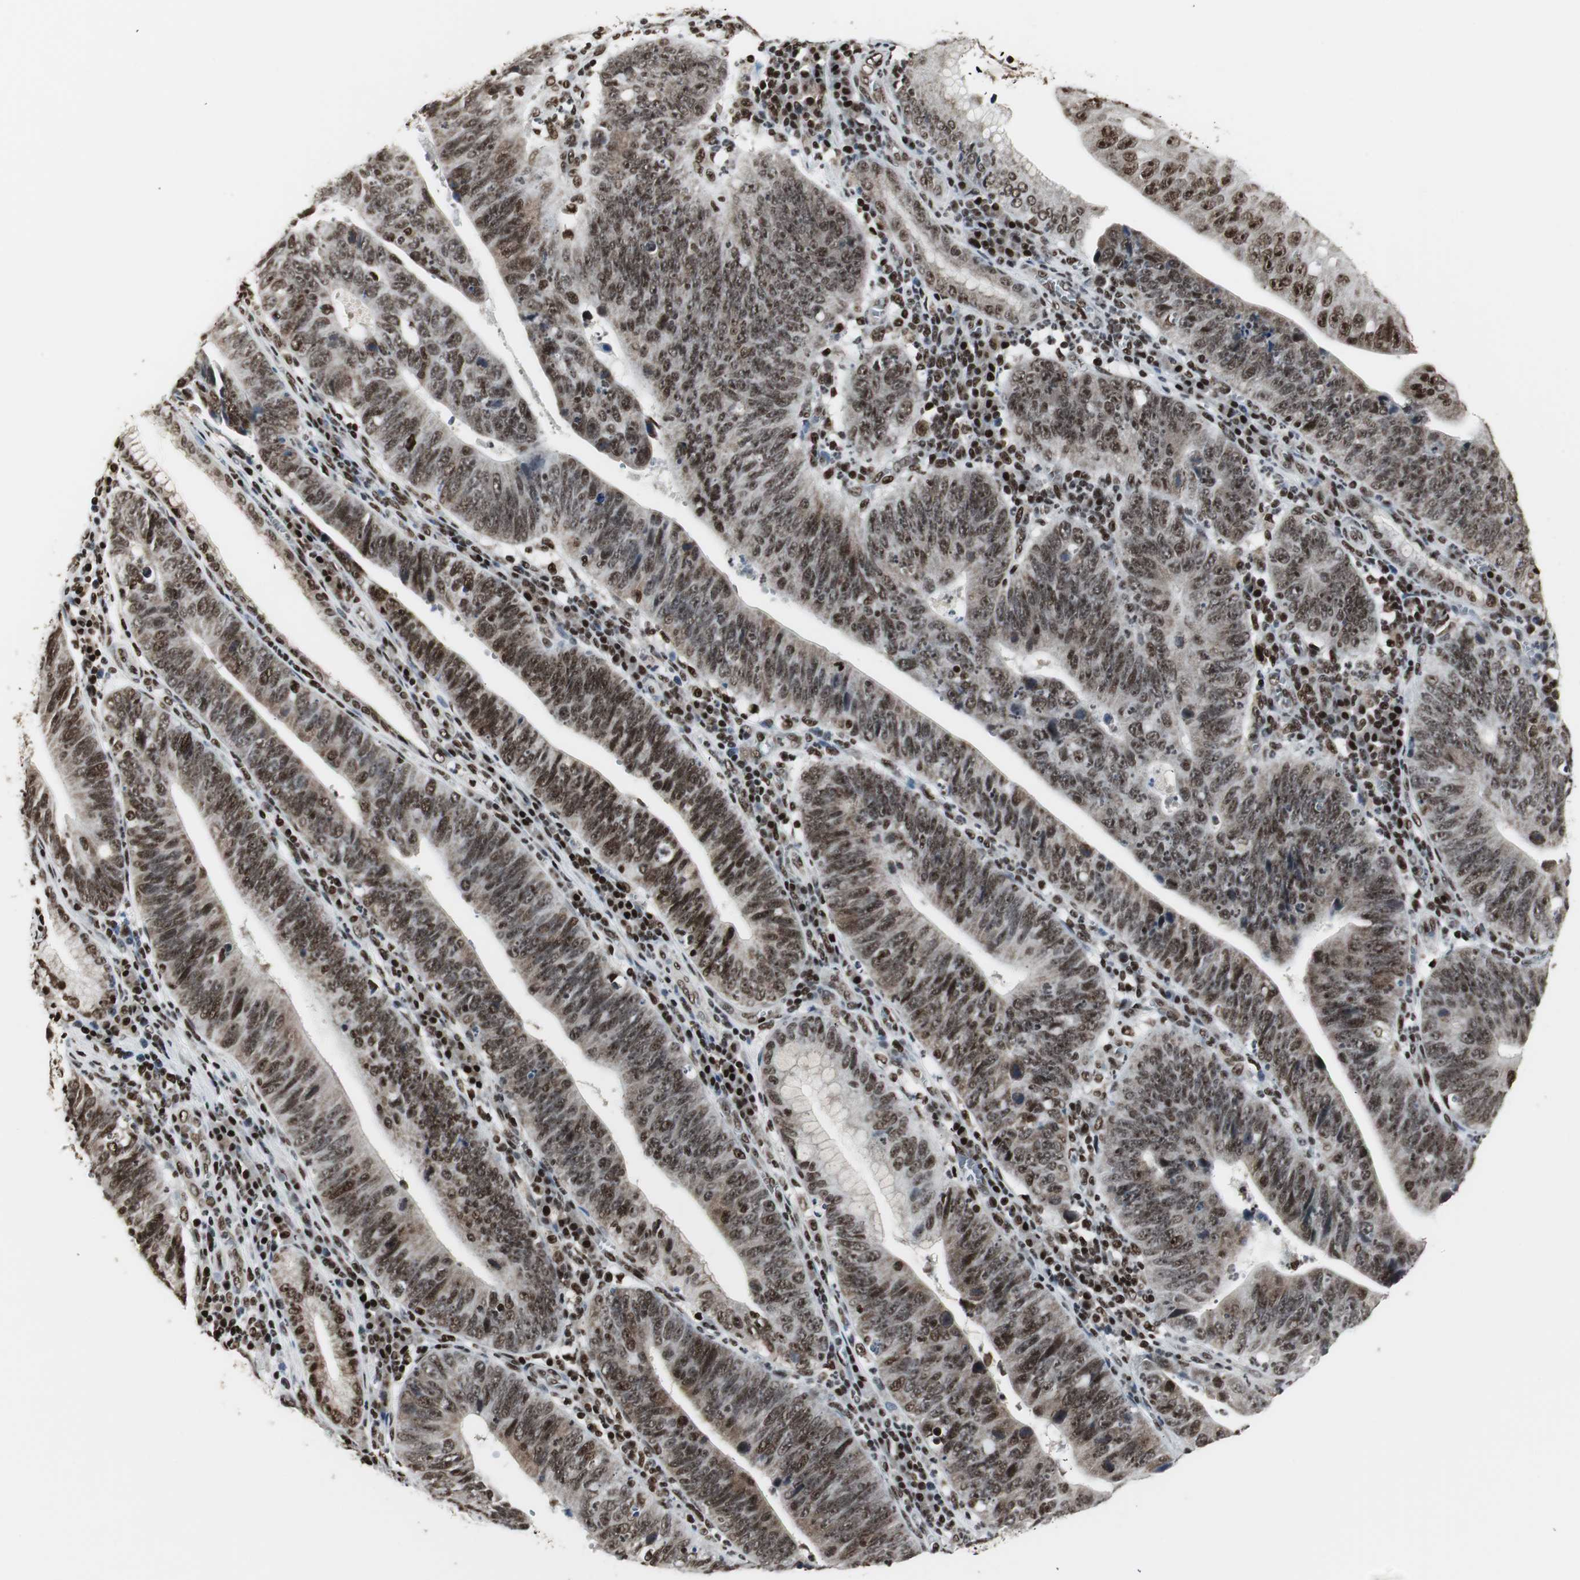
{"staining": {"intensity": "strong", "quantity": ">75%", "location": "nuclear"}, "tissue": "stomach cancer", "cell_type": "Tumor cells", "image_type": "cancer", "snomed": [{"axis": "morphology", "description": "Adenocarcinoma, NOS"}, {"axis": "topography", "description": "Stomach"}], "caption": "Protein staining reveals strong nuclear expression in approximately >75% of tumor cells in adenocarcinoma (stomach).", "gene": "PARN", "patient": {"sex": "male", "age": 59}}